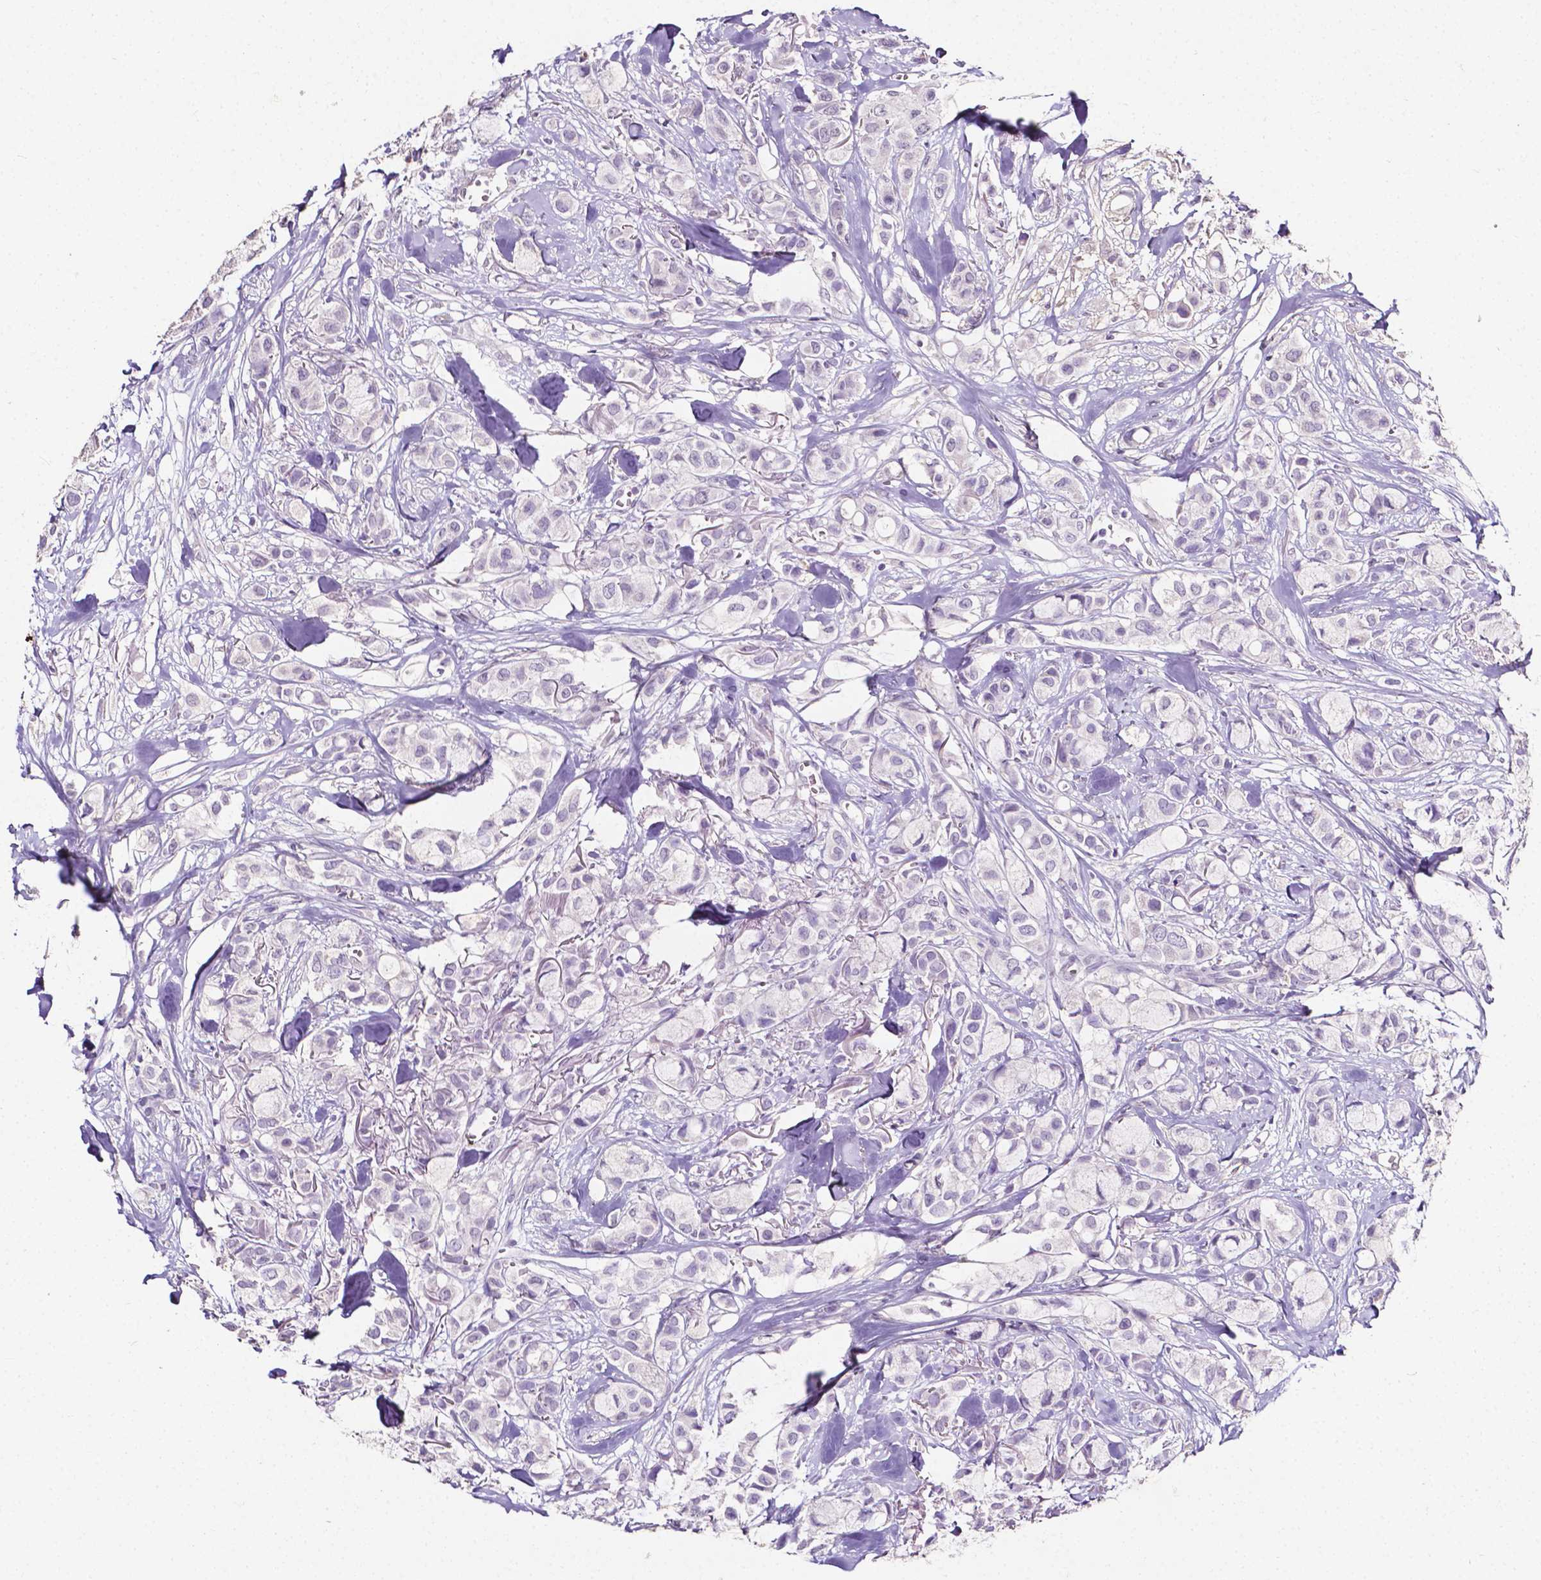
{"staining": {"intensity": "negative", "quantity": "none", "location": "none"}, "tissue": "breast cancer", "cell_type": "Tumor cells", "image_type": "cancer", "snomed": [{"axis": "morphology", "description": "Duct carcinoma"}, {"axis": "topography", "description": "Breast"}], "caption": "The image displays no staining of tumor cells in breast intraductal carcinoma.", "gene": "PSAT1", "patient": {"sex": "female", "age": 85}}